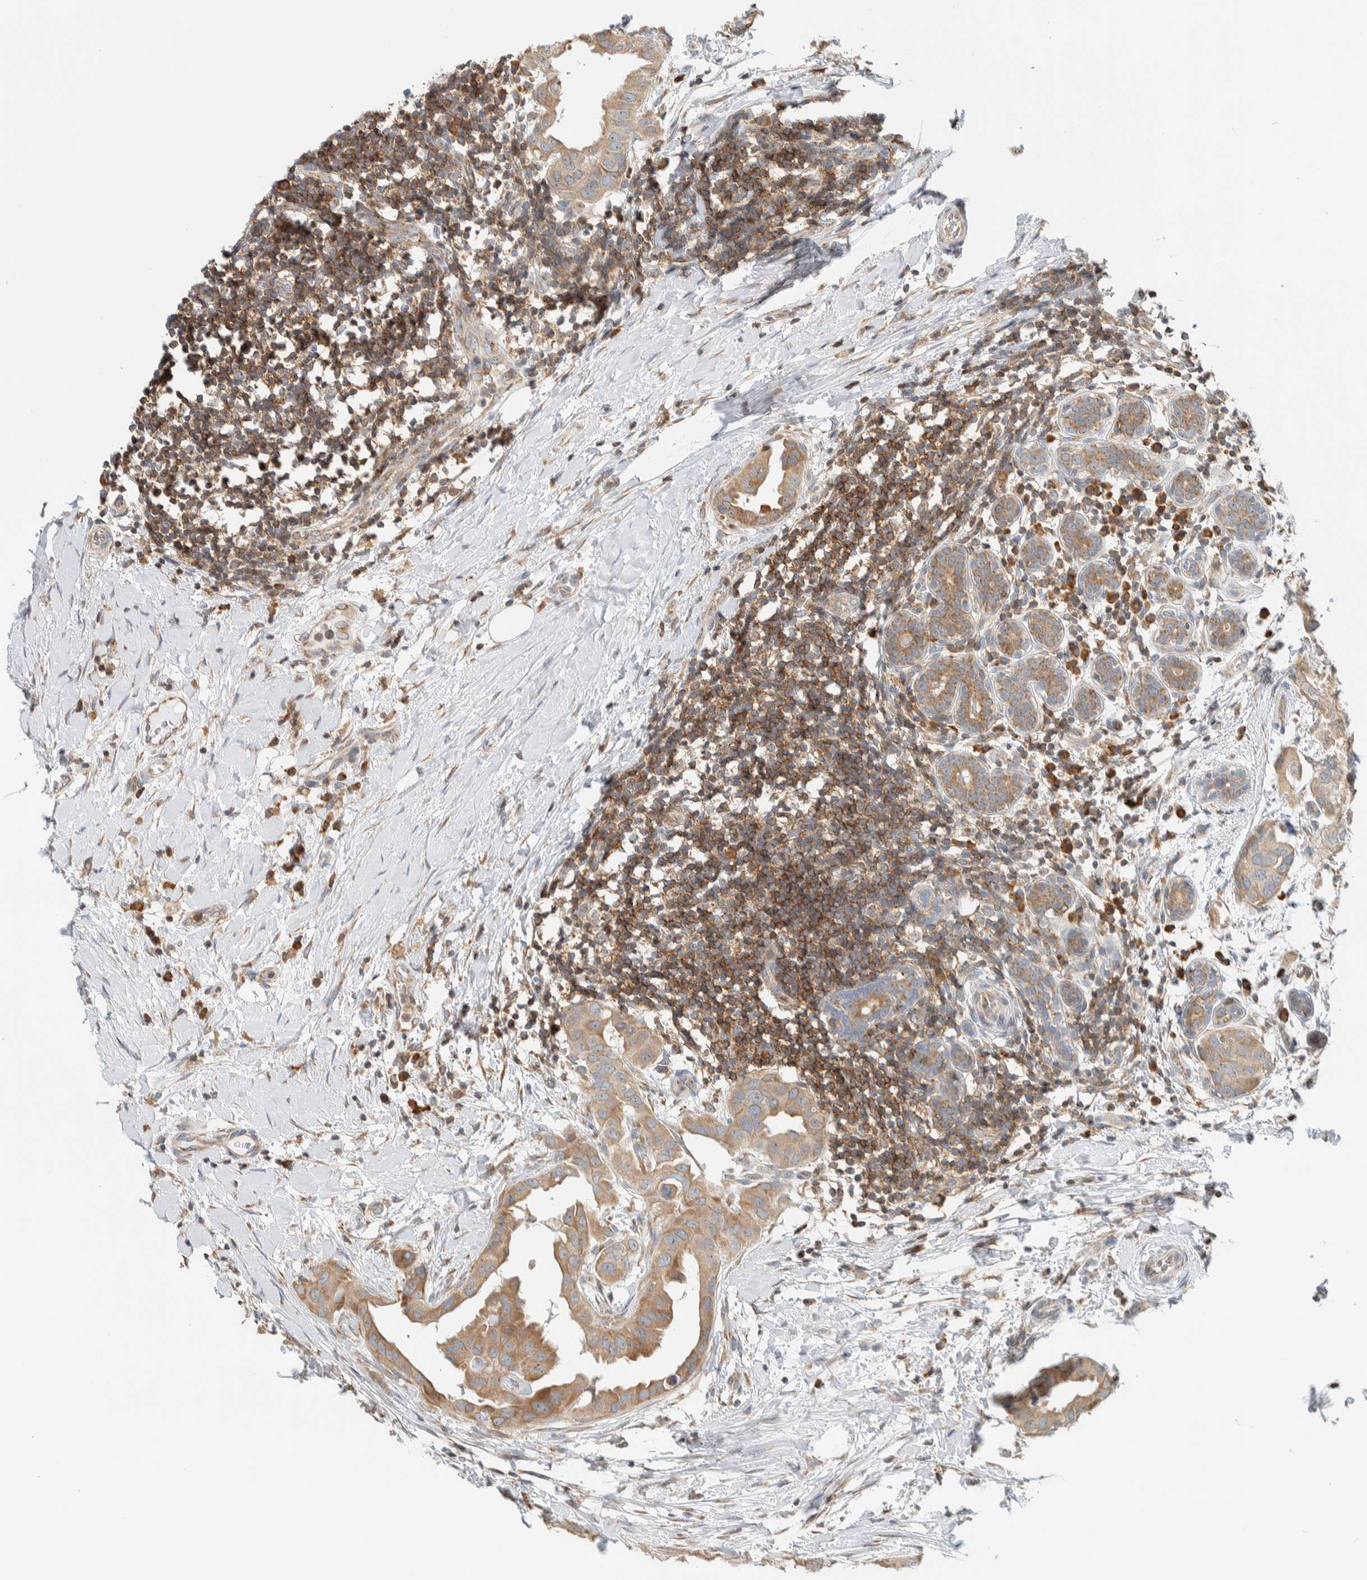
{"staining": {"intensity": "moderate", "quantity": ">75%", "location": "cytoplasmic/membranous"}, "tissue": "breast cancer", "cell_type": "Tumor cells", "image_type": "cancer", "snomed": [{"axis": "morphology", "description": "Duct carcinoma"}, {"axis": "topography", "description": "Breast"}], "caption": "The micrograph demonstrates a brown stain indicating the presence of a protein in the cytoplasmic/membranous of tumor cells in breast cancer.", "gene": "CCDC57", "patient": {"sex": "female", "age": 40}}